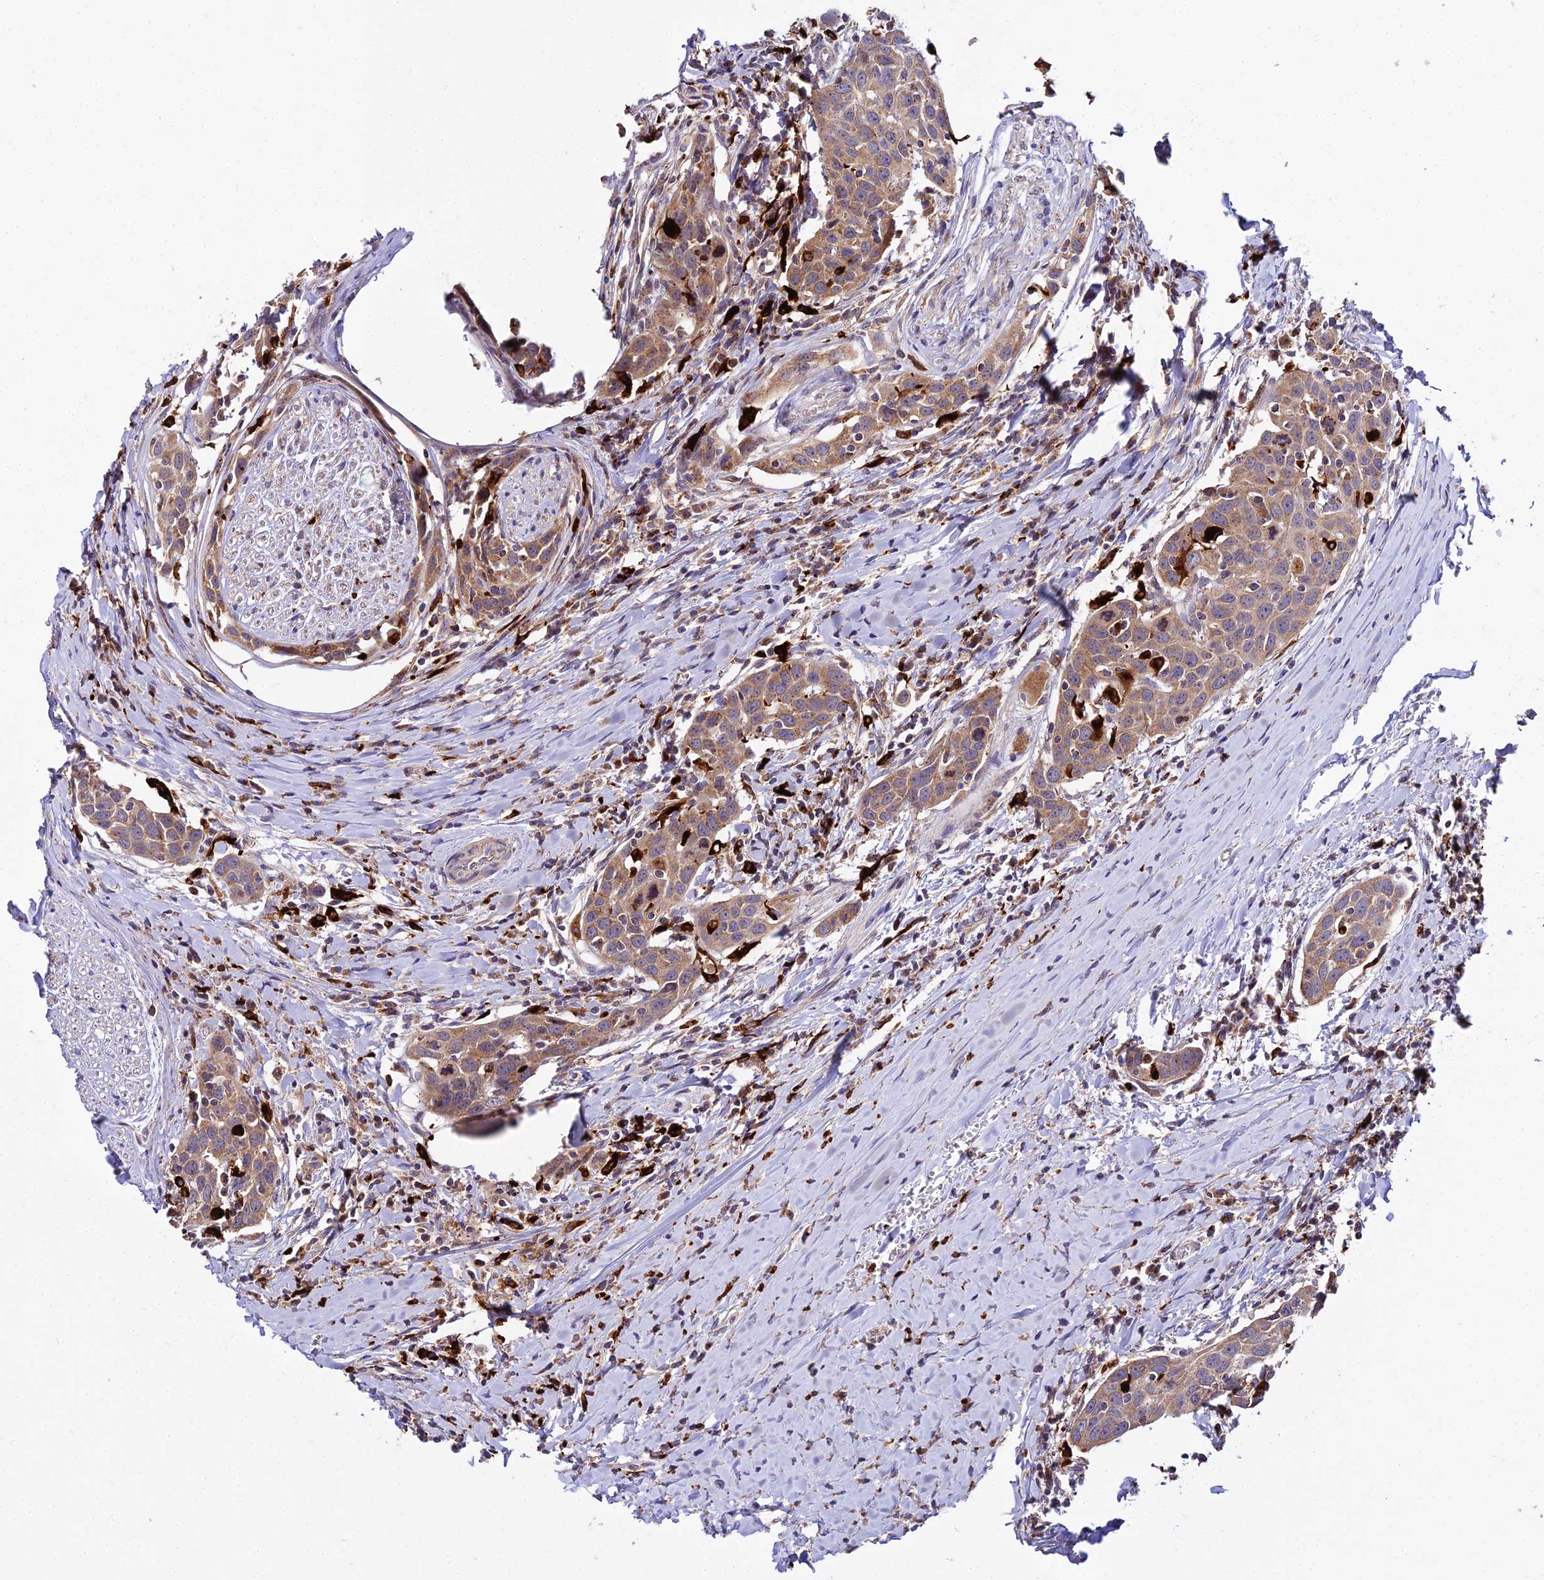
{"staining": {"intensity": "moderate", "quantity": ">75%", "location": "cytoplasmic/membranous"}, "tissue": "head and neck cancer", "cell_type": "Tumor cells", "image_type": "cancer", "snomed": [{"axis": "morphology", "description": "Squamous cell carcinoma, NOS"}, {"axis": "topography", "description": "Oral tissue"}, {"axis": "topography", "description": "Head-Neck"}], "caption": "Head and neck cancer (squamous cell carcinoma) stained for a protein (brown) demonstrates moderate cytoplasmic/membranous positive expression in about >75% of tumor cells.", "gene": "PEX19", "patient": {"sex": "female", "age": 50}}